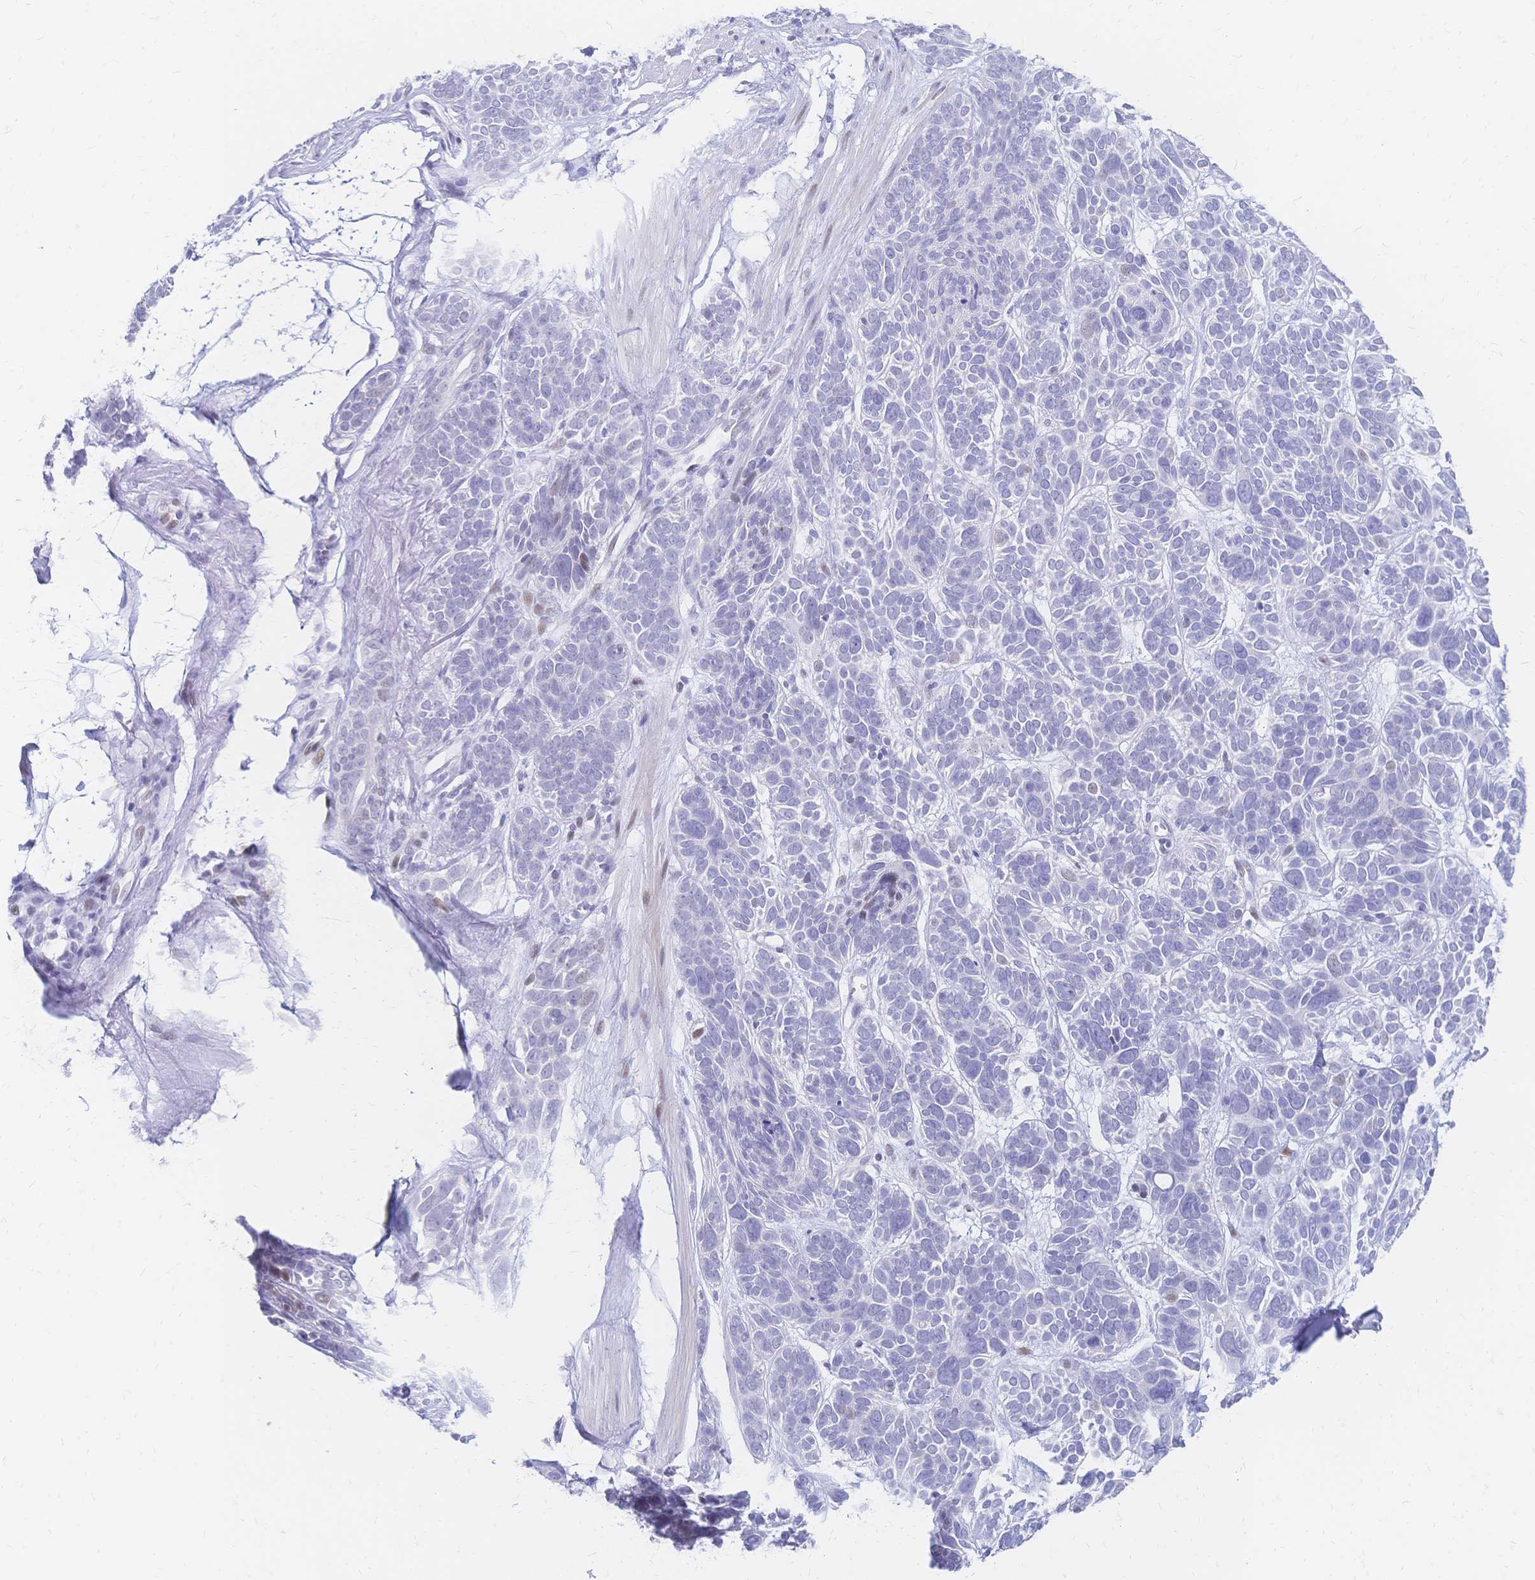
{"staining": {"intensity": "negative", "quantity": "none", "location": "none"}, "tissue": "skin cancer", "cell_type": "Tumor cells", "image_type": "cancer", "snomed": [{"axis": "morphology", "description": "Basal cell carcinoma"}, {"axis": "morphology", "description": "BCC, low aggressive"}, {"axis": "topography", "description": "Skin"}, {"axis": "topography", "description": "Skin of face"}], "caption": "The micrograph demonstrates no significant staining in tumor cells of basal cell carcinoma (skin).", "gene": "PSORS1C2", "patient": {"sex": "male", "age": 73}}